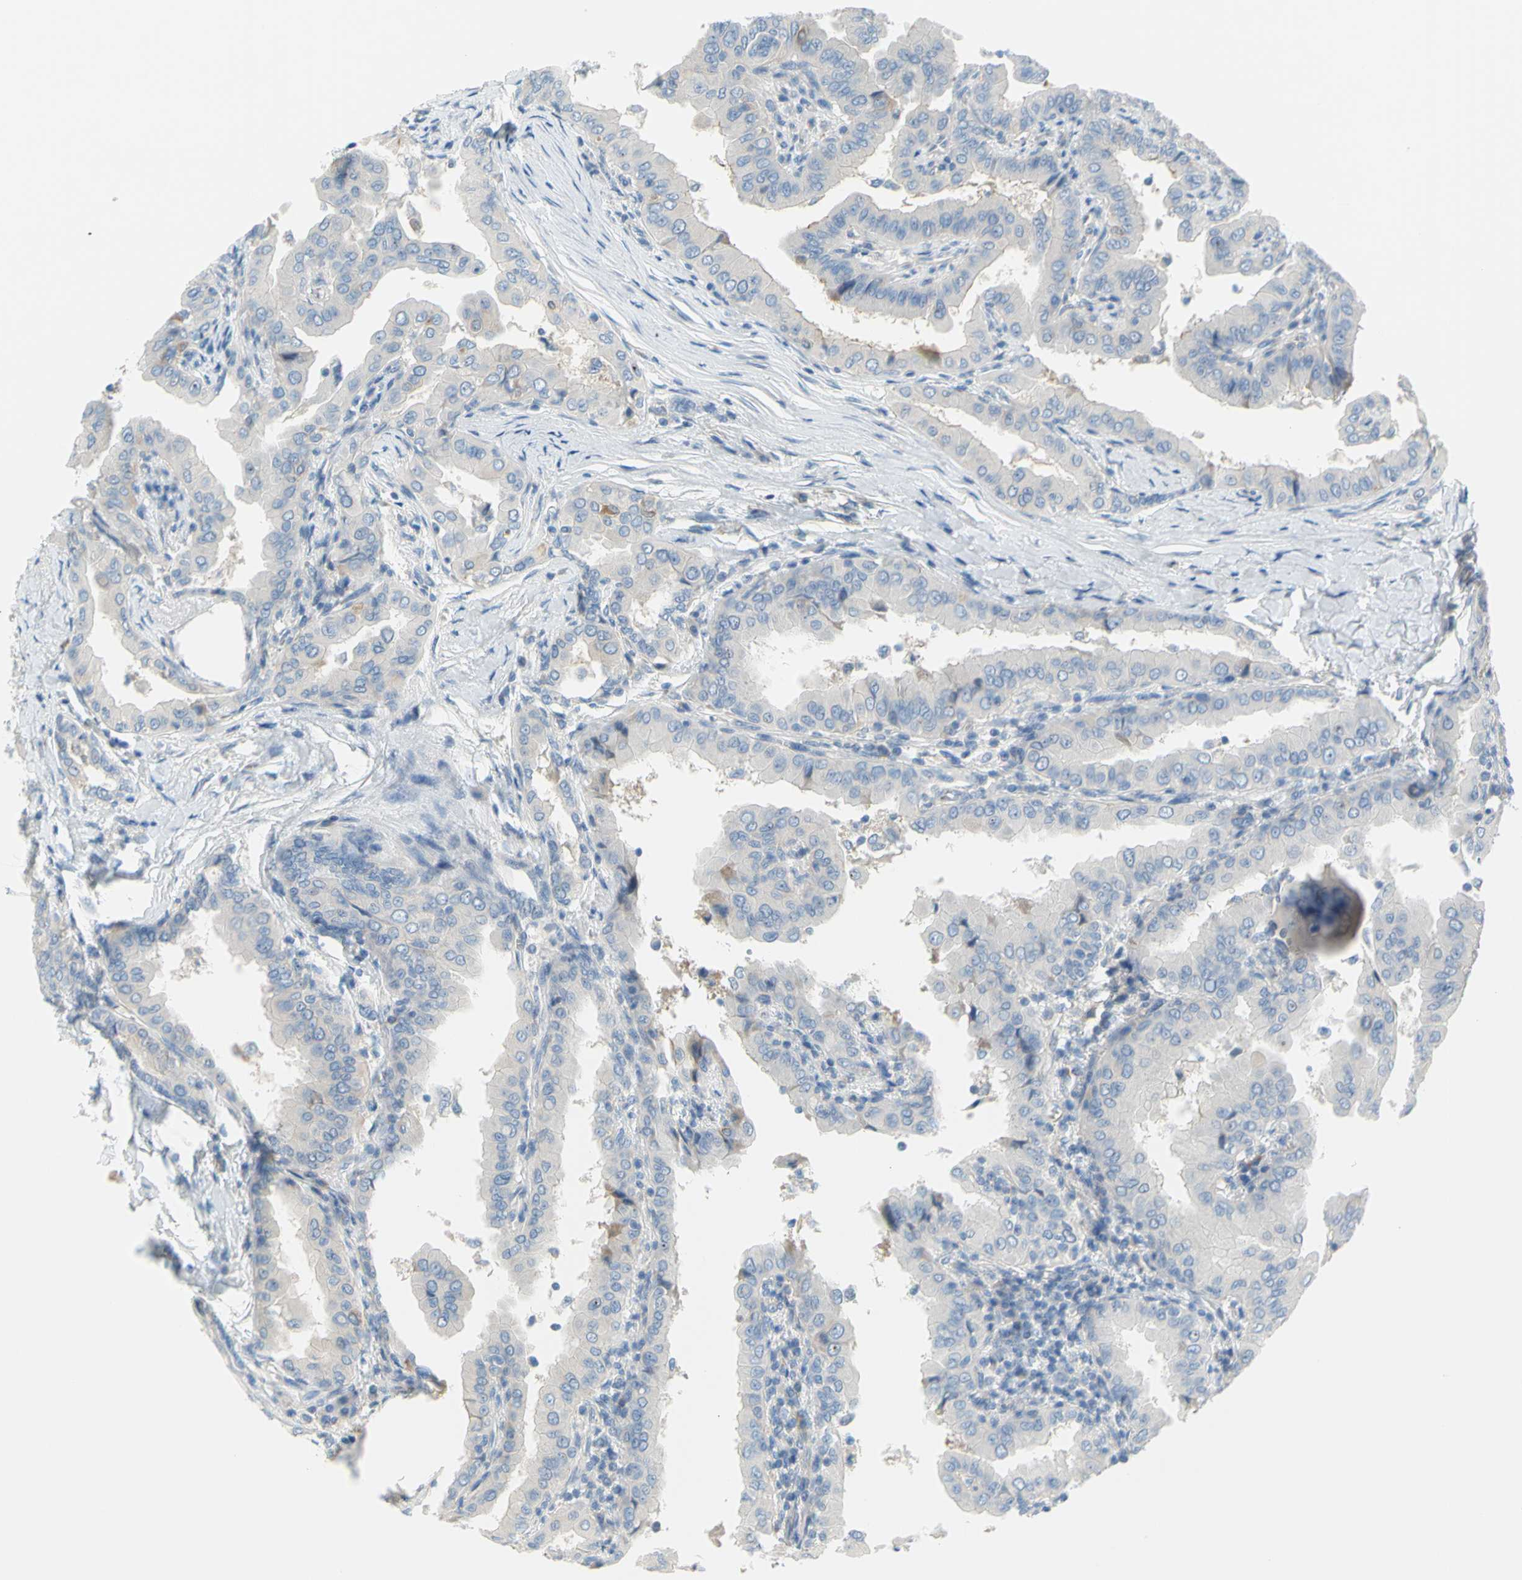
{"staining": {"intensity": "negative", "quantity": "none", "location": "none"}, "tissue": "thyroid cancer", "cell_type": "Tumor cells", "image_type": "cancer", "snomed": [{"axis": "morphology", "description": "Papillary adenocarcinoma, NOS"}, {"axis": "topography", "description": "Thyroid gland"}], "caption": "An image of human papillary adenocarcinoma (thyroid) is negative for staining in tumor cells. (IHC, brightfield microscopy, high magnification).", "gene": "FRMD4B", "patient": {"sex": "male", "age": 33}}